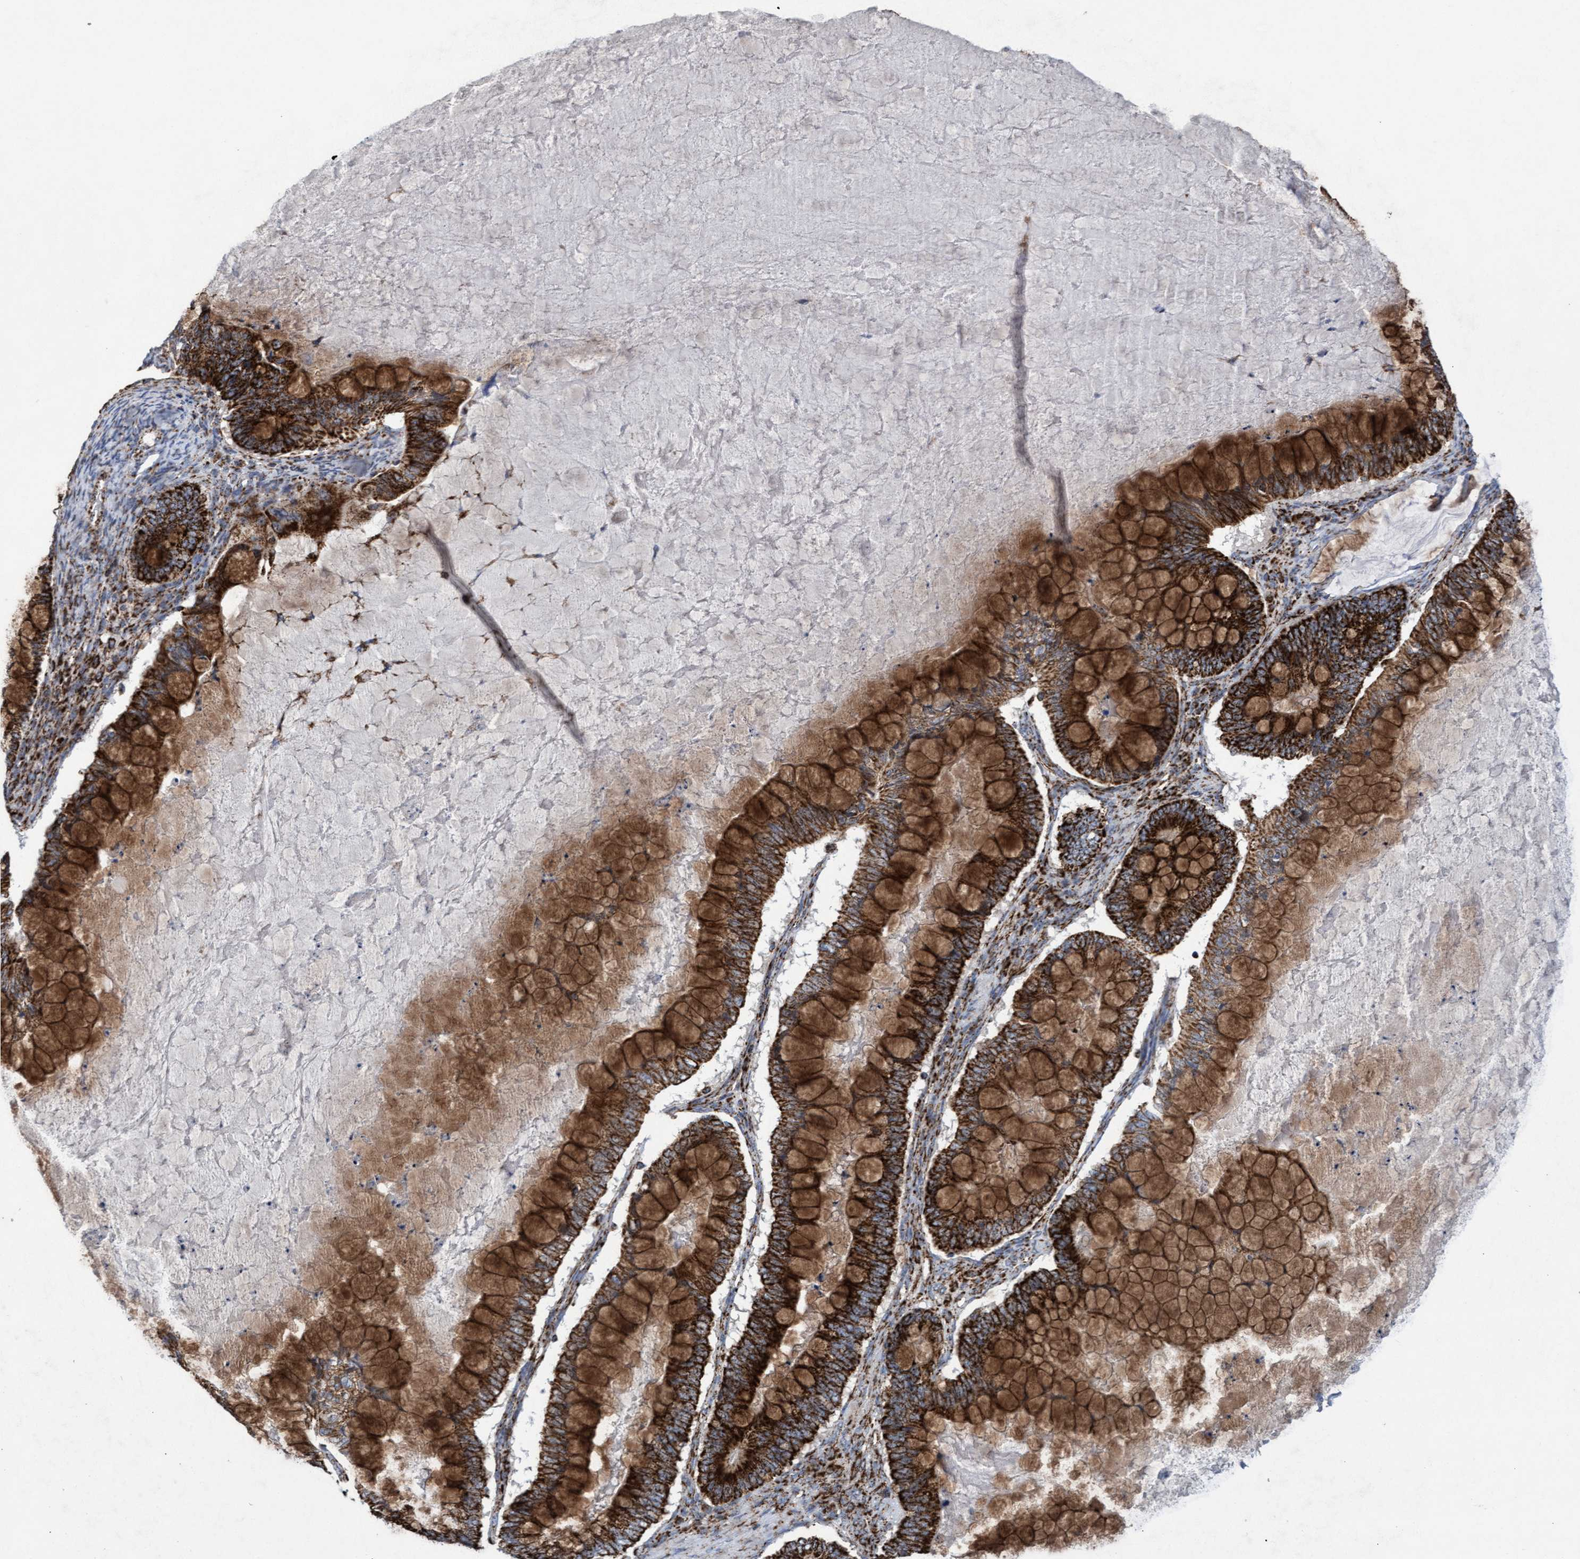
{"staining": {"intensity": "strong", "quantity": ">75%", "location": "cytoplasmic/membranous"}, "tissue": "ovarian cancer", "cell_type": "Tumor cells", "image_type": "cancer", "snomed": [{"axis": "morphology", "description": "Cystadenocarcinoma, mucinous, NOS"}, {"axis": "topography", "description": "Ovary"}], "caption": "Human ovarian mucinous cystadenocarcinoma stained with a protein marker shows strong staining in tumor cells.", "gene": "MRPL38", "patient": {"sex": "female", "age": 61}}